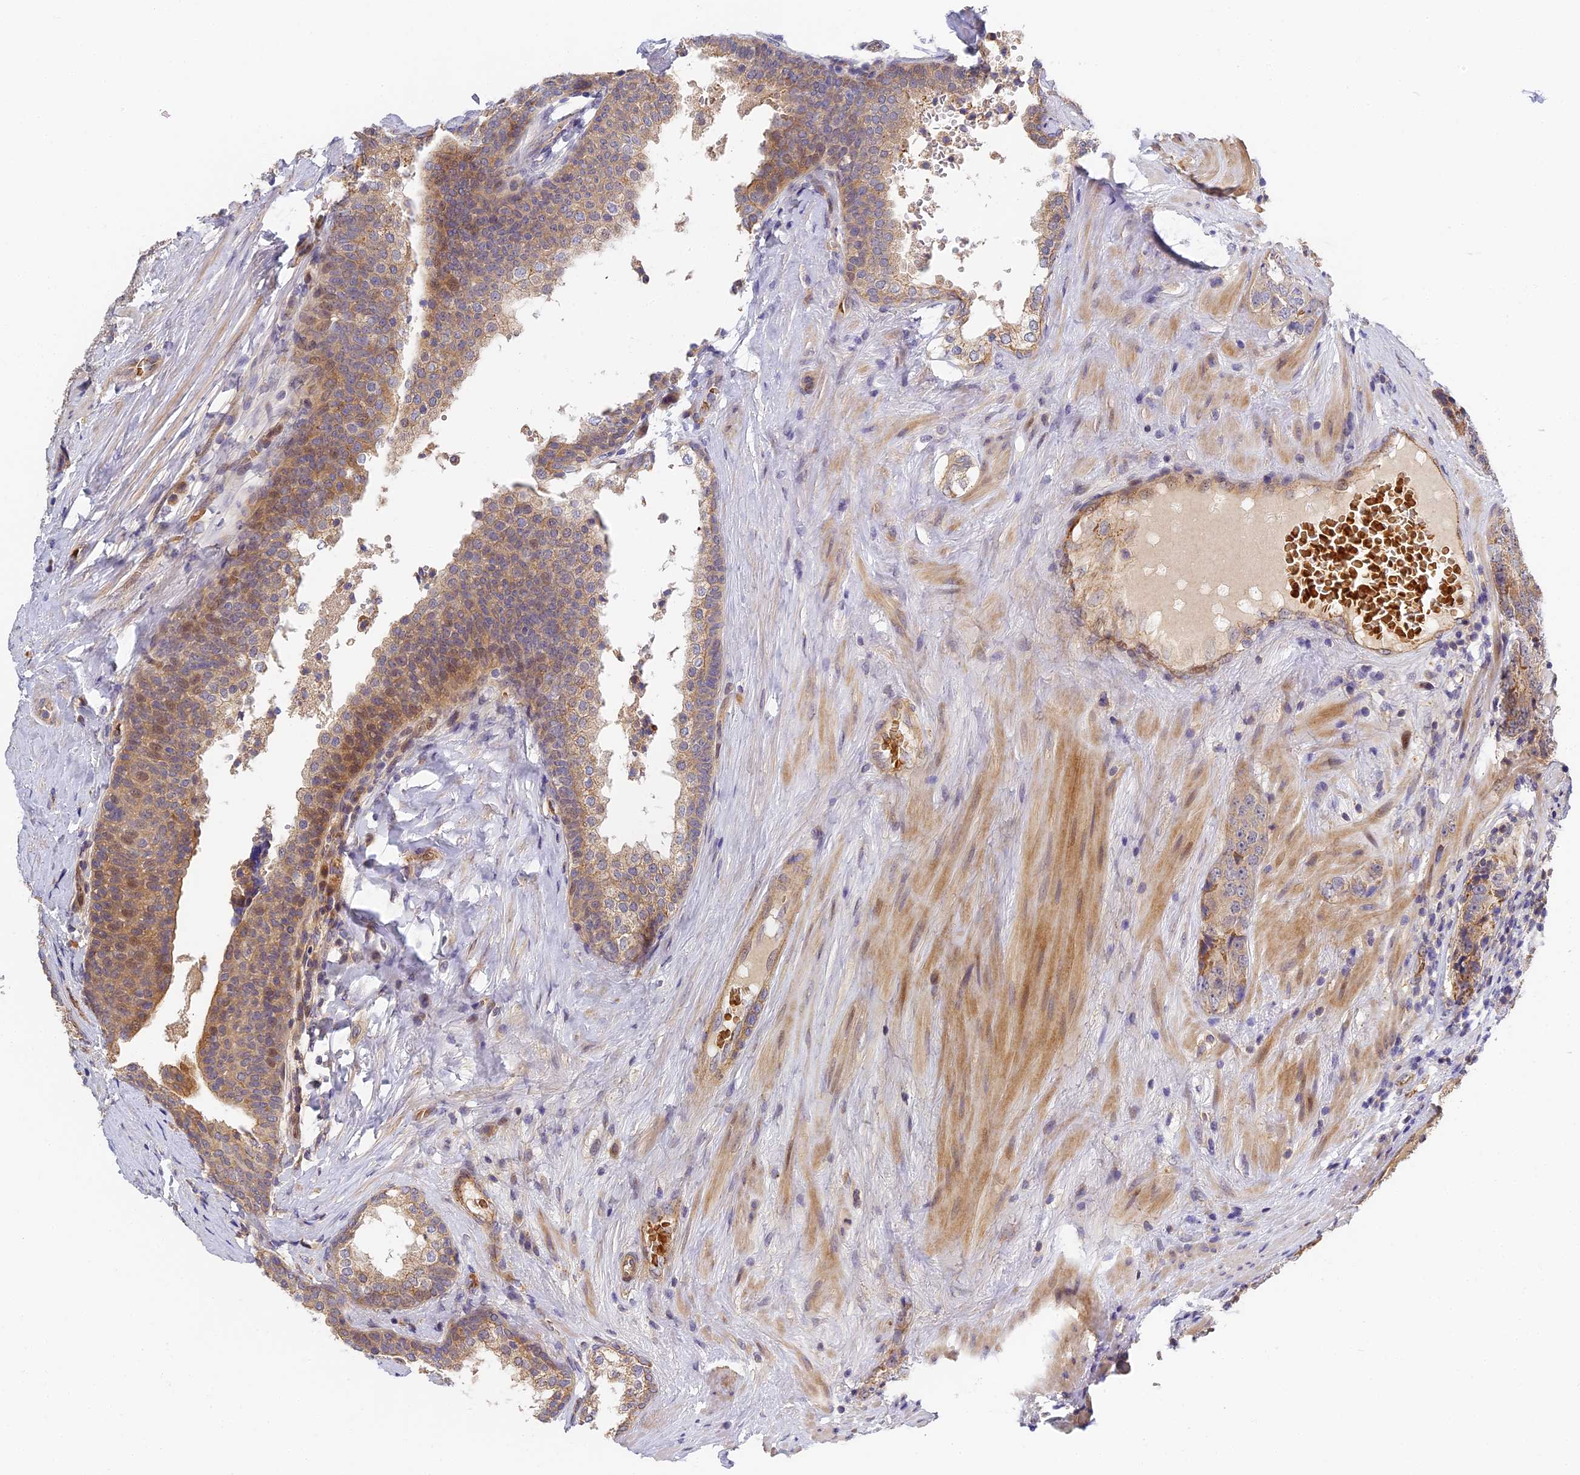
{"staining": {"intensity": "weak", "quantity": ">75%", "location": "cytoplasmic/membranous"}, "tissue": "prostate cancer", "cell_type": "Tumor cells", "image_type": "cancer", "snomed": [{"axis": "morphology", "description": "Adenocarcinoma, High grade"}, {"axis": "topography", "description": "Prostate"}], "caption": "Protein positivity by IHC exhibits weak cytoplasmic/membranous staining in approximately >75% of tumor cells in adenocarcinoma (high-grade) (prostate).", "gene": "MISP3", "patient": {"sex": "male", "age": 56}}